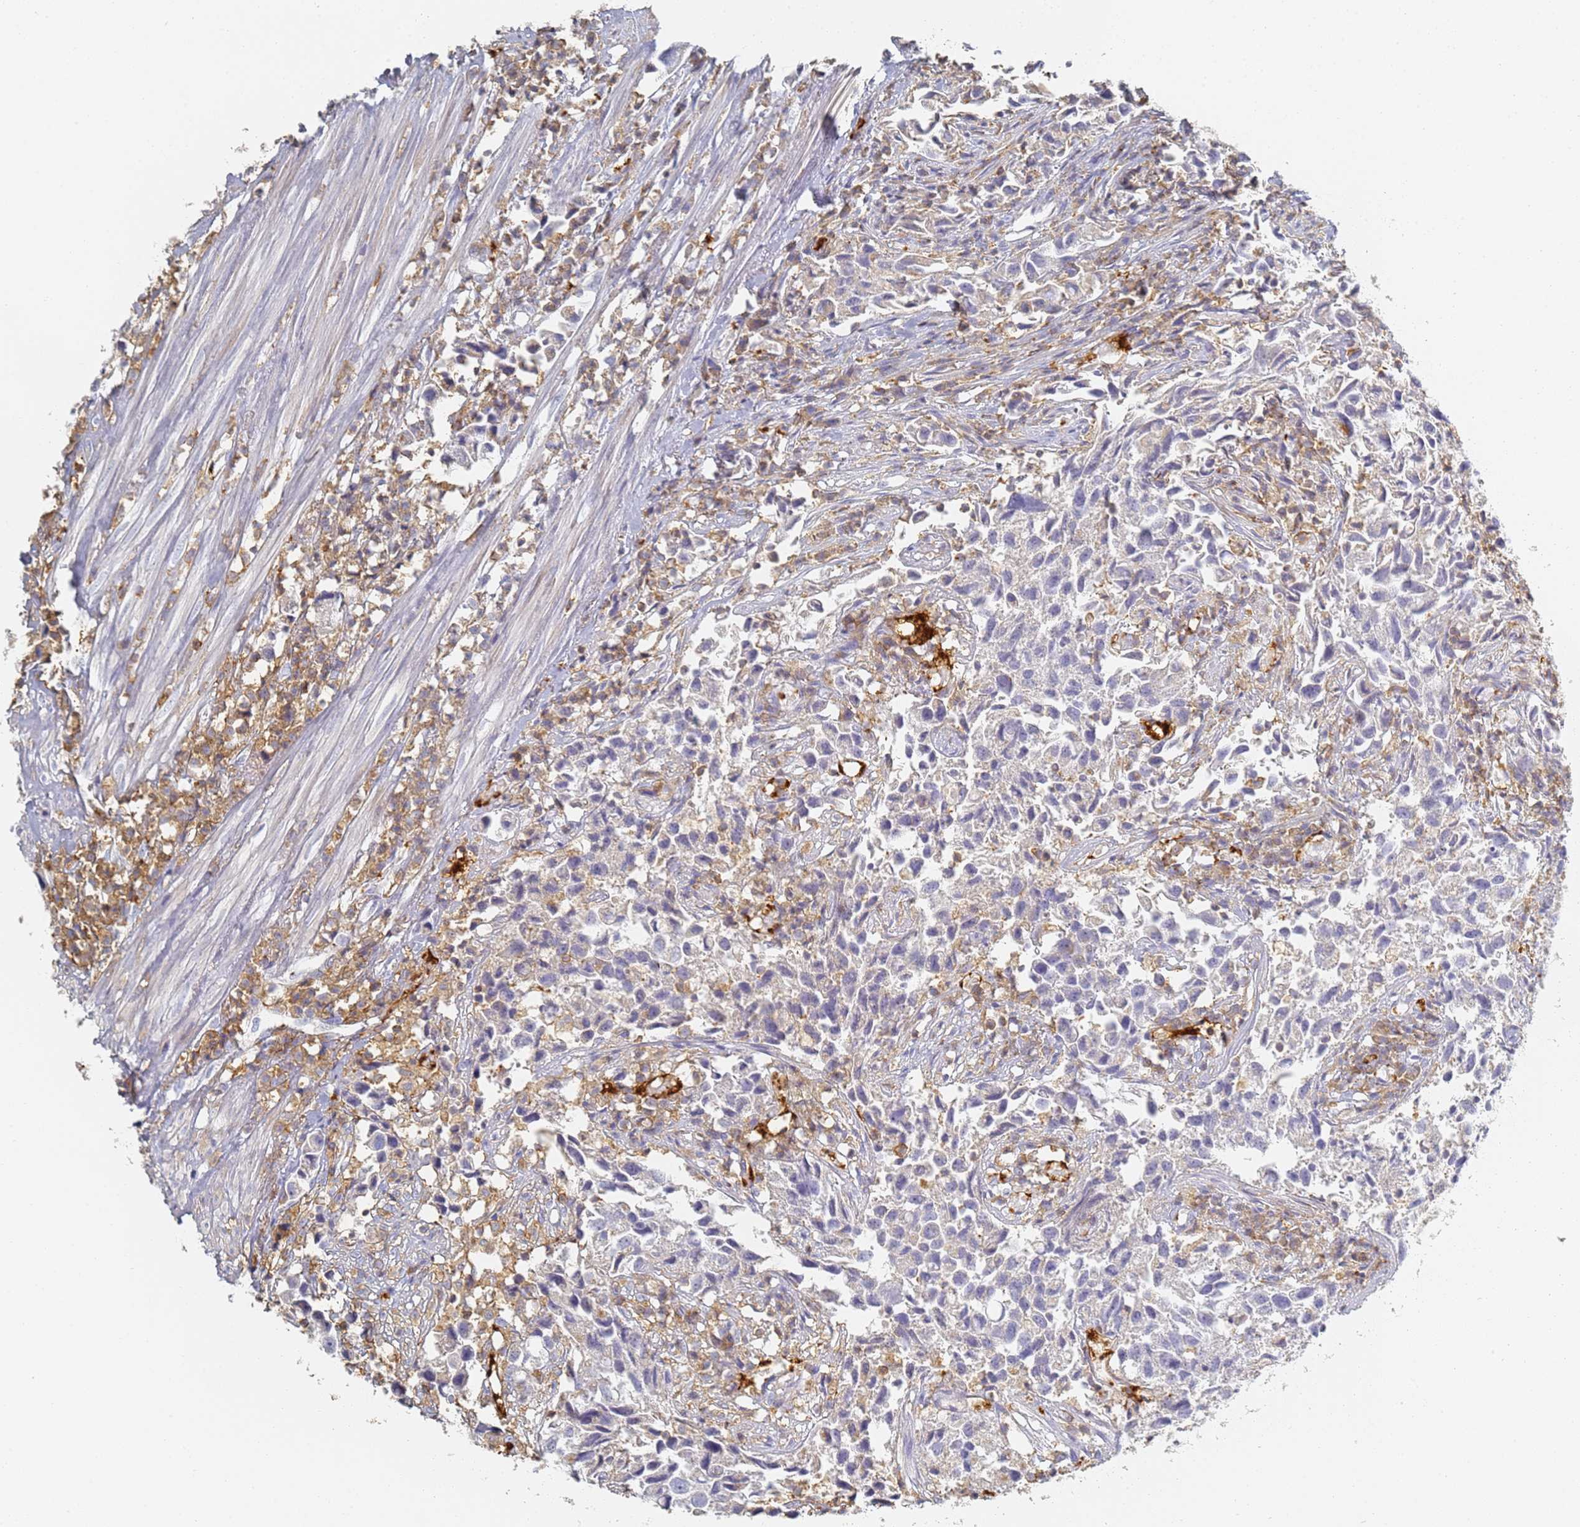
{"staining": {"intensity": "negative", "quantity": "none", "location": "none"}, "tissue": "urothelial cancer", "cell_type": "Tumor cells", "image_type": "cancer", "snomed": [{"axis": "morphology", "description": "Urothelial carcinoma, High grade"}, {"axis": "topography", "description": "Urinary bladder"}], "caption": "Urothelial cancer was stained to show a protein in brown. There is no significant positivity in tumor cells. (IHC, brightfield microscopy, high magnification).", "gene": "BIN2", "patient": {"sex": "female", "age": 75}}